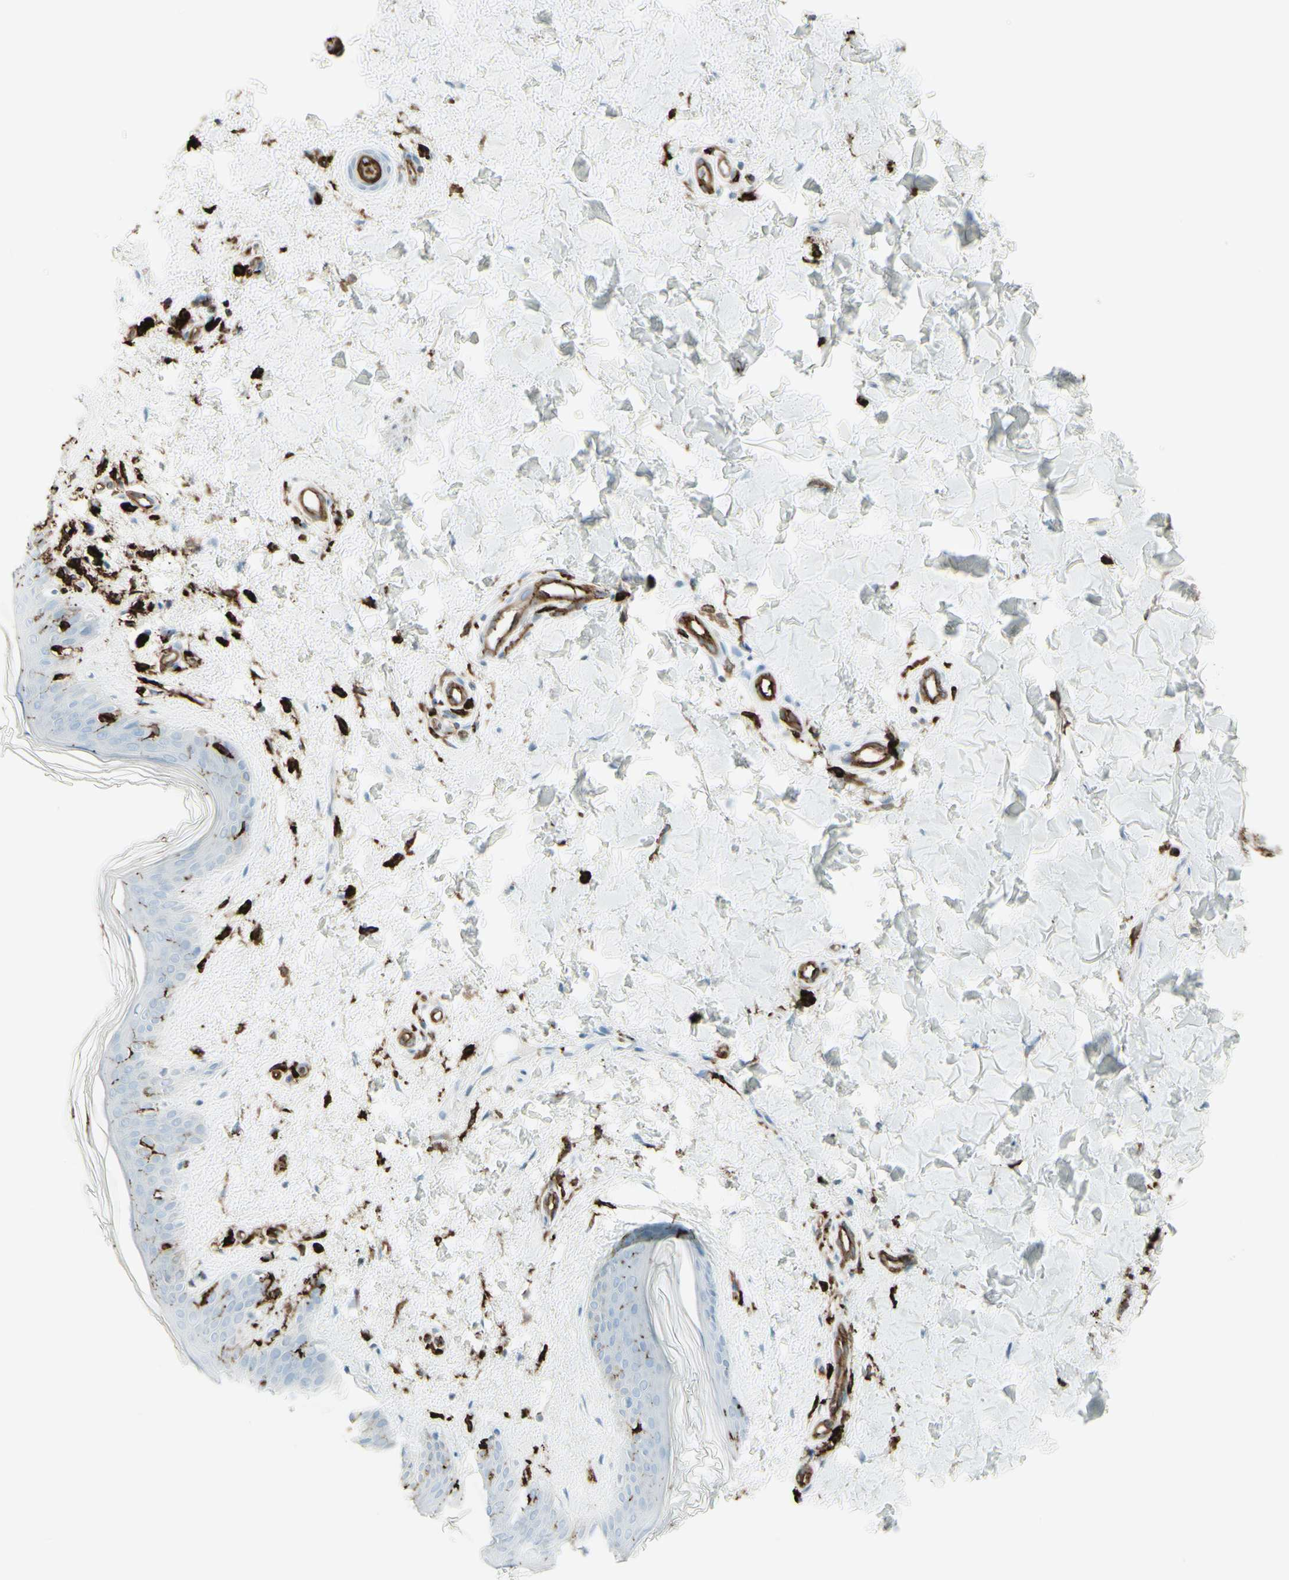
{"staining": {"intensity": "weak", "quantity": "25%-75%", "location": "cytoplasmic/membranous"}, "tissue": "skin", "cell_type": "Fibroblasts", "image_type": "normal", "snomed": [{"axis": "morphology", "description": "Normal tissue, NOS"}, {"axis": "topography", "description": "Skin"}], "caption": "Benign skin demonstrates weak cytoplasmic/membranous staining in about 25%-75% of fibroblasts The protein is stained brown, and the nuclei are stained in blue (DAB (3,3'-diaminobenzidine) IHC with brightfield microscopy, high magnification)..", "gene": "HLA", "patient": {"sex": "female", "age": 41}}